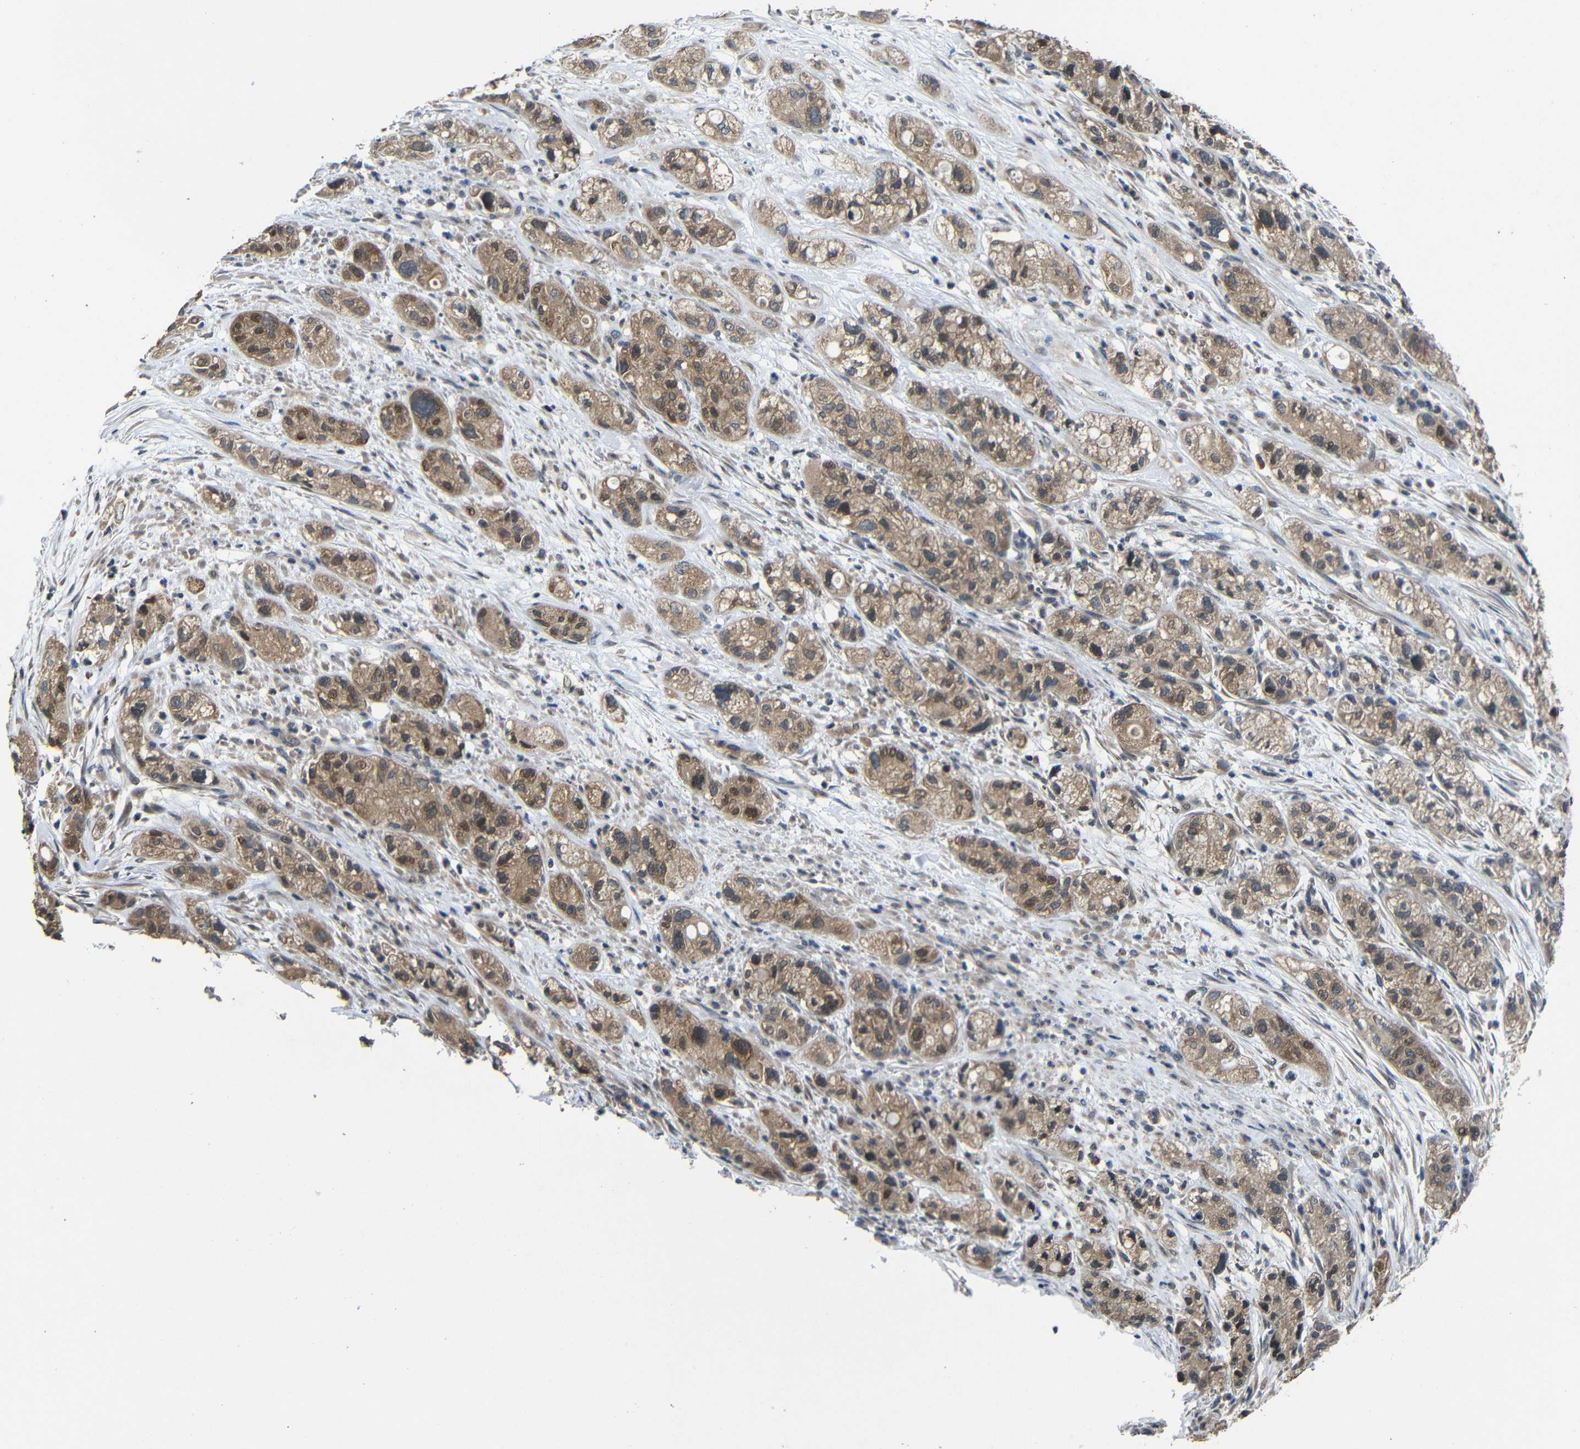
{"staining": {"intensity": "moderate", "quantity": ">75%", "location": "cytoplasmic/membranous"}, "tissue": "pancreatic cancer", "cell_type": "Tumor cells", "image_type": "cancer", "snomed": [{"axis": "morphology", "description": "Adenocarcinoma, NOS"}, {"axis": "topography", "description": "Pancreas"}], "caption": "Human adenocarcinoma (pancreatic) stained with a protein marker displays moderate staining in tumor cells.", "gene": "C6orf89", "patient": {"sex": "female", "age": 78}}